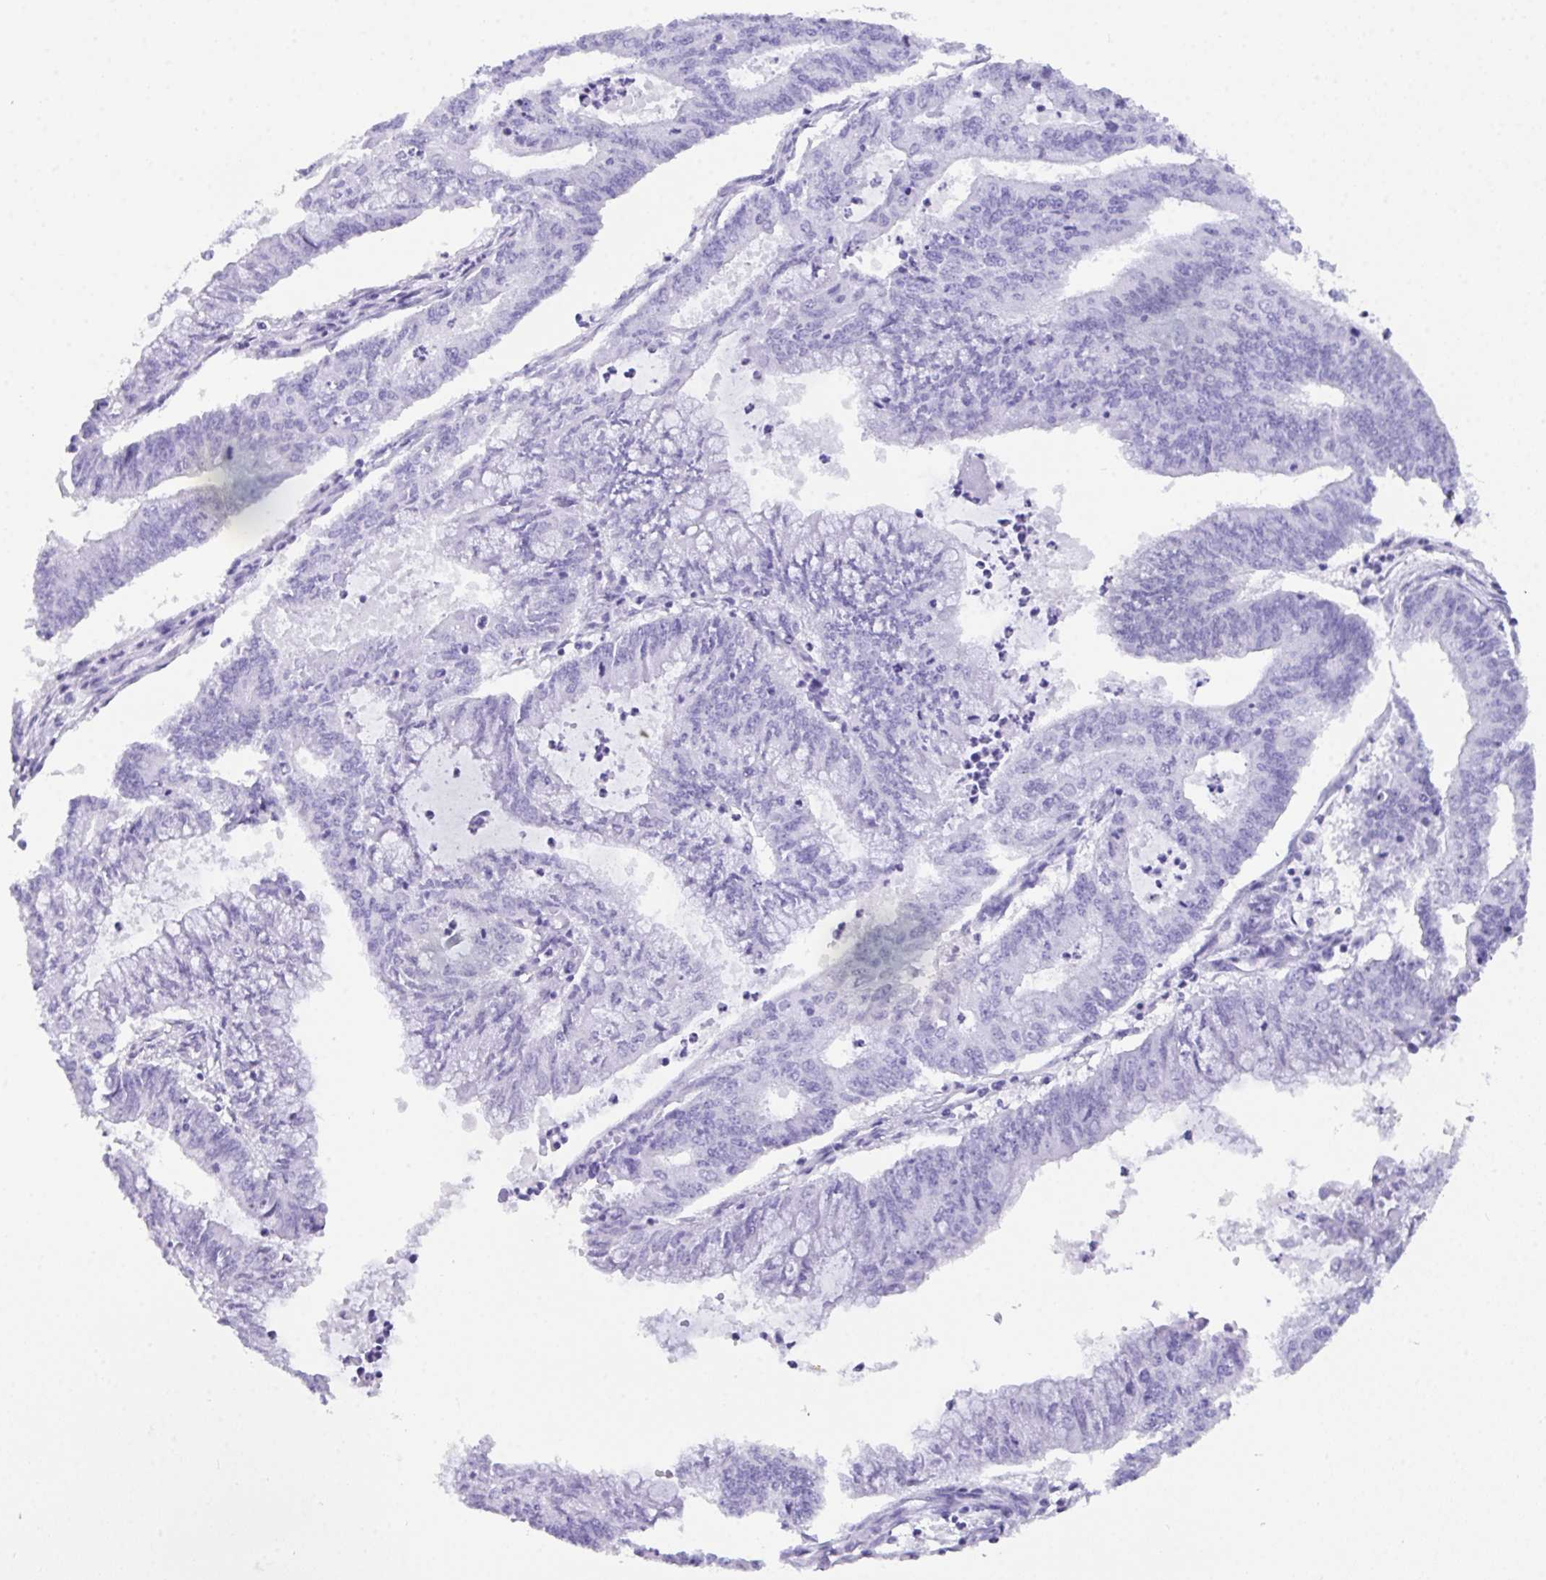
{"staining": {"intensity": "negative", "quantity": "none", "location": "none"}, "tissue": "endometrial cancer", "cell_type": "Tumor cells", "image_type": "cancer", "snomed": [{"axis": "morphology", "description": "Adenocarcinoma, NOS"}, {"axis": "topography", "description": "Endometrium"}], "caption": "Tumor cells show no significant positivity in endometrial cancer (adenocarcinoma). (IHC, brightfield microscopy, high magnification).", "gene": "ZNF850", "patient": {"sex": "female", "age": 61}}